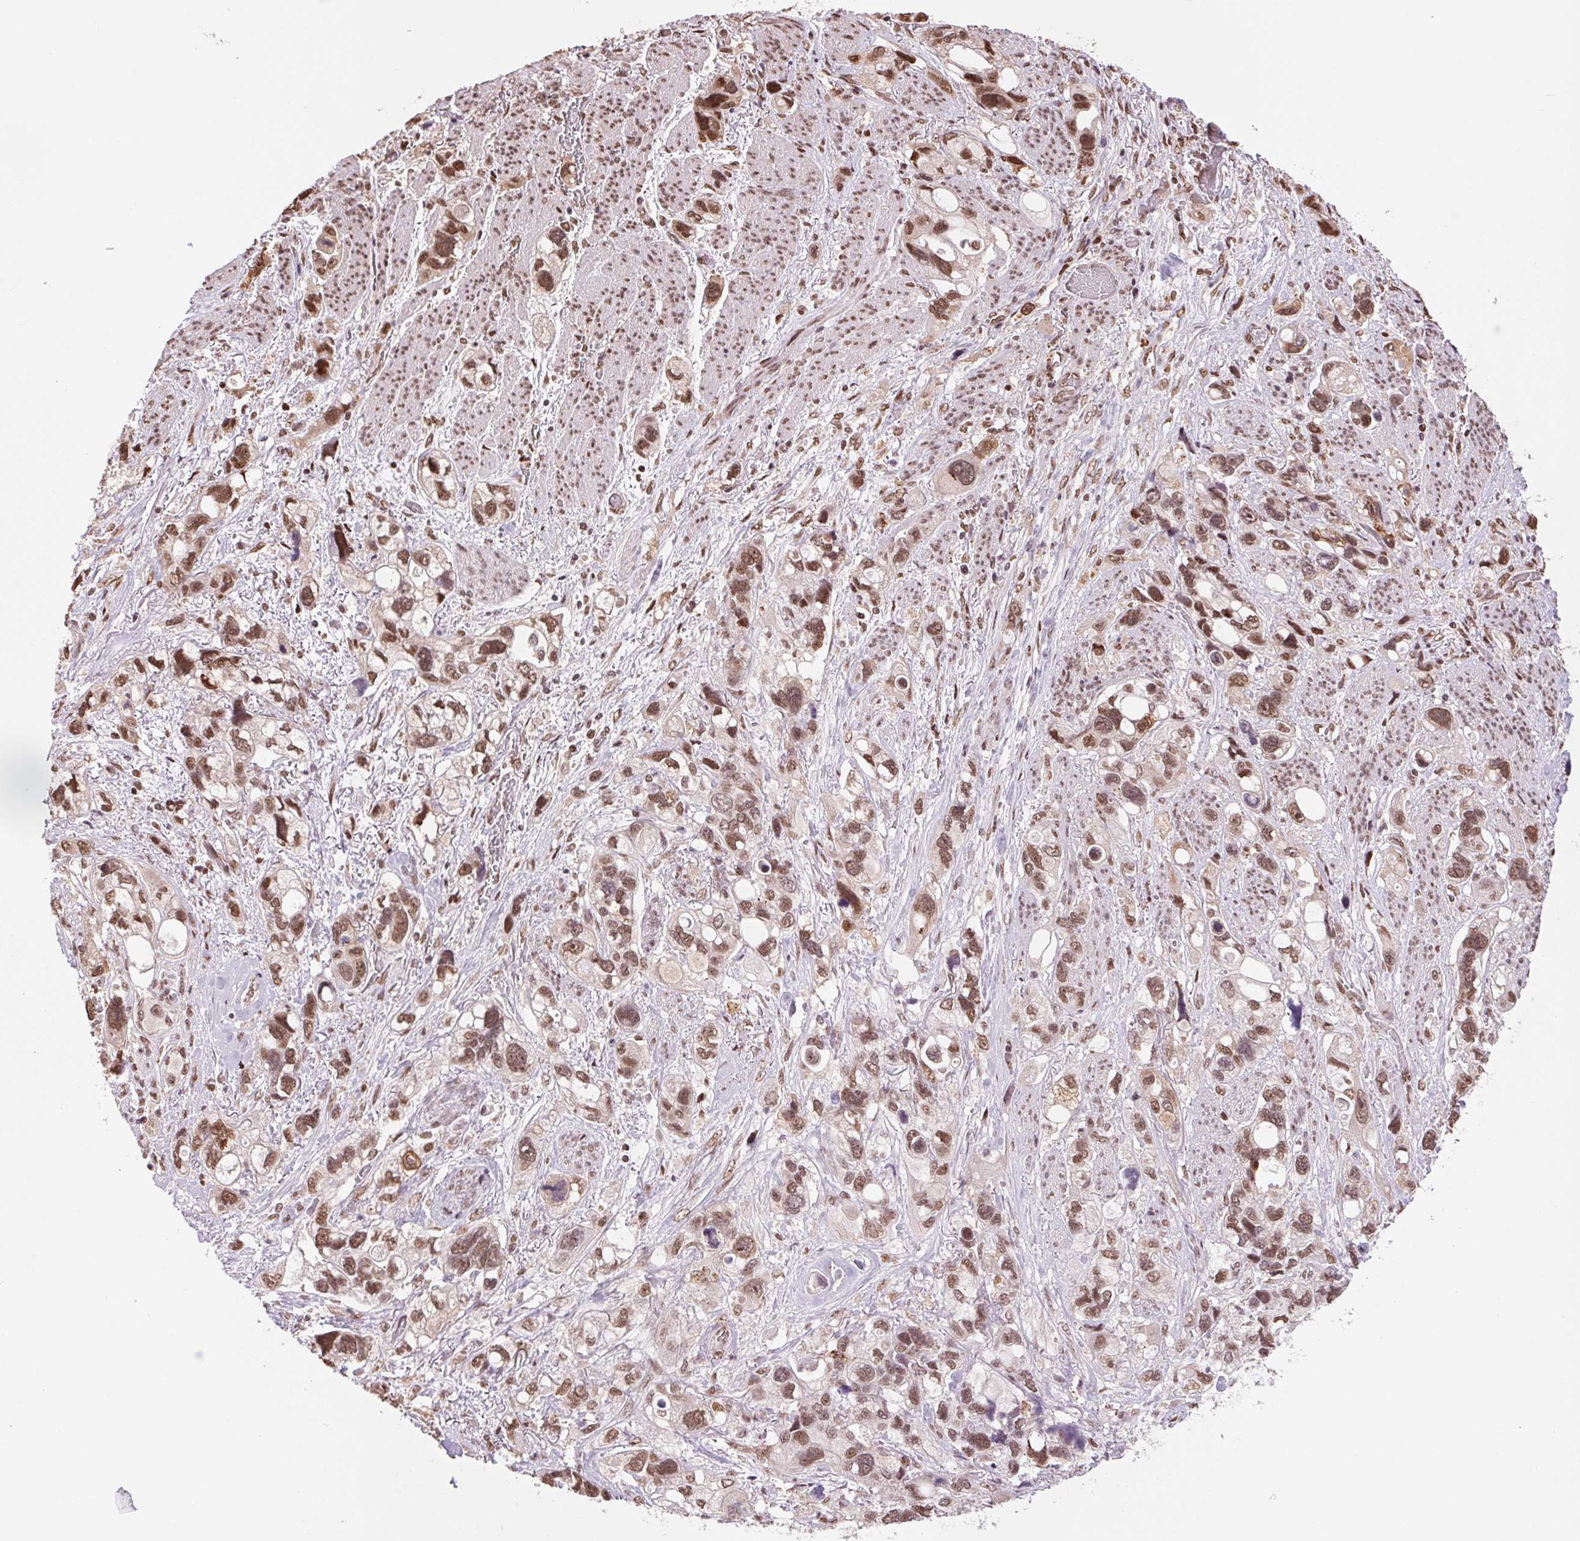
{"staining": {"intensity": "moderate", "quantity": ">75%", "location": "nuclear"}, "tissue": "stomach cancer", "cell_type": "Tumor cells", "image_type": "cancer", "snomed": [{"axis": "morphology", "description": "Adenocarcinoma, NOS"}, {"axis": "topography", "description": "Stomach, upper"}], "caption": "Tumor cells display medium levels of moderate nuclear staining in approximately >75% of cells in human adenocarcinoma (stomach). (DAB = brown stain, brightfield microscopy at high magnification).", "gene": "RAD23A", "patient": {"sex": "female", "age": 81}}